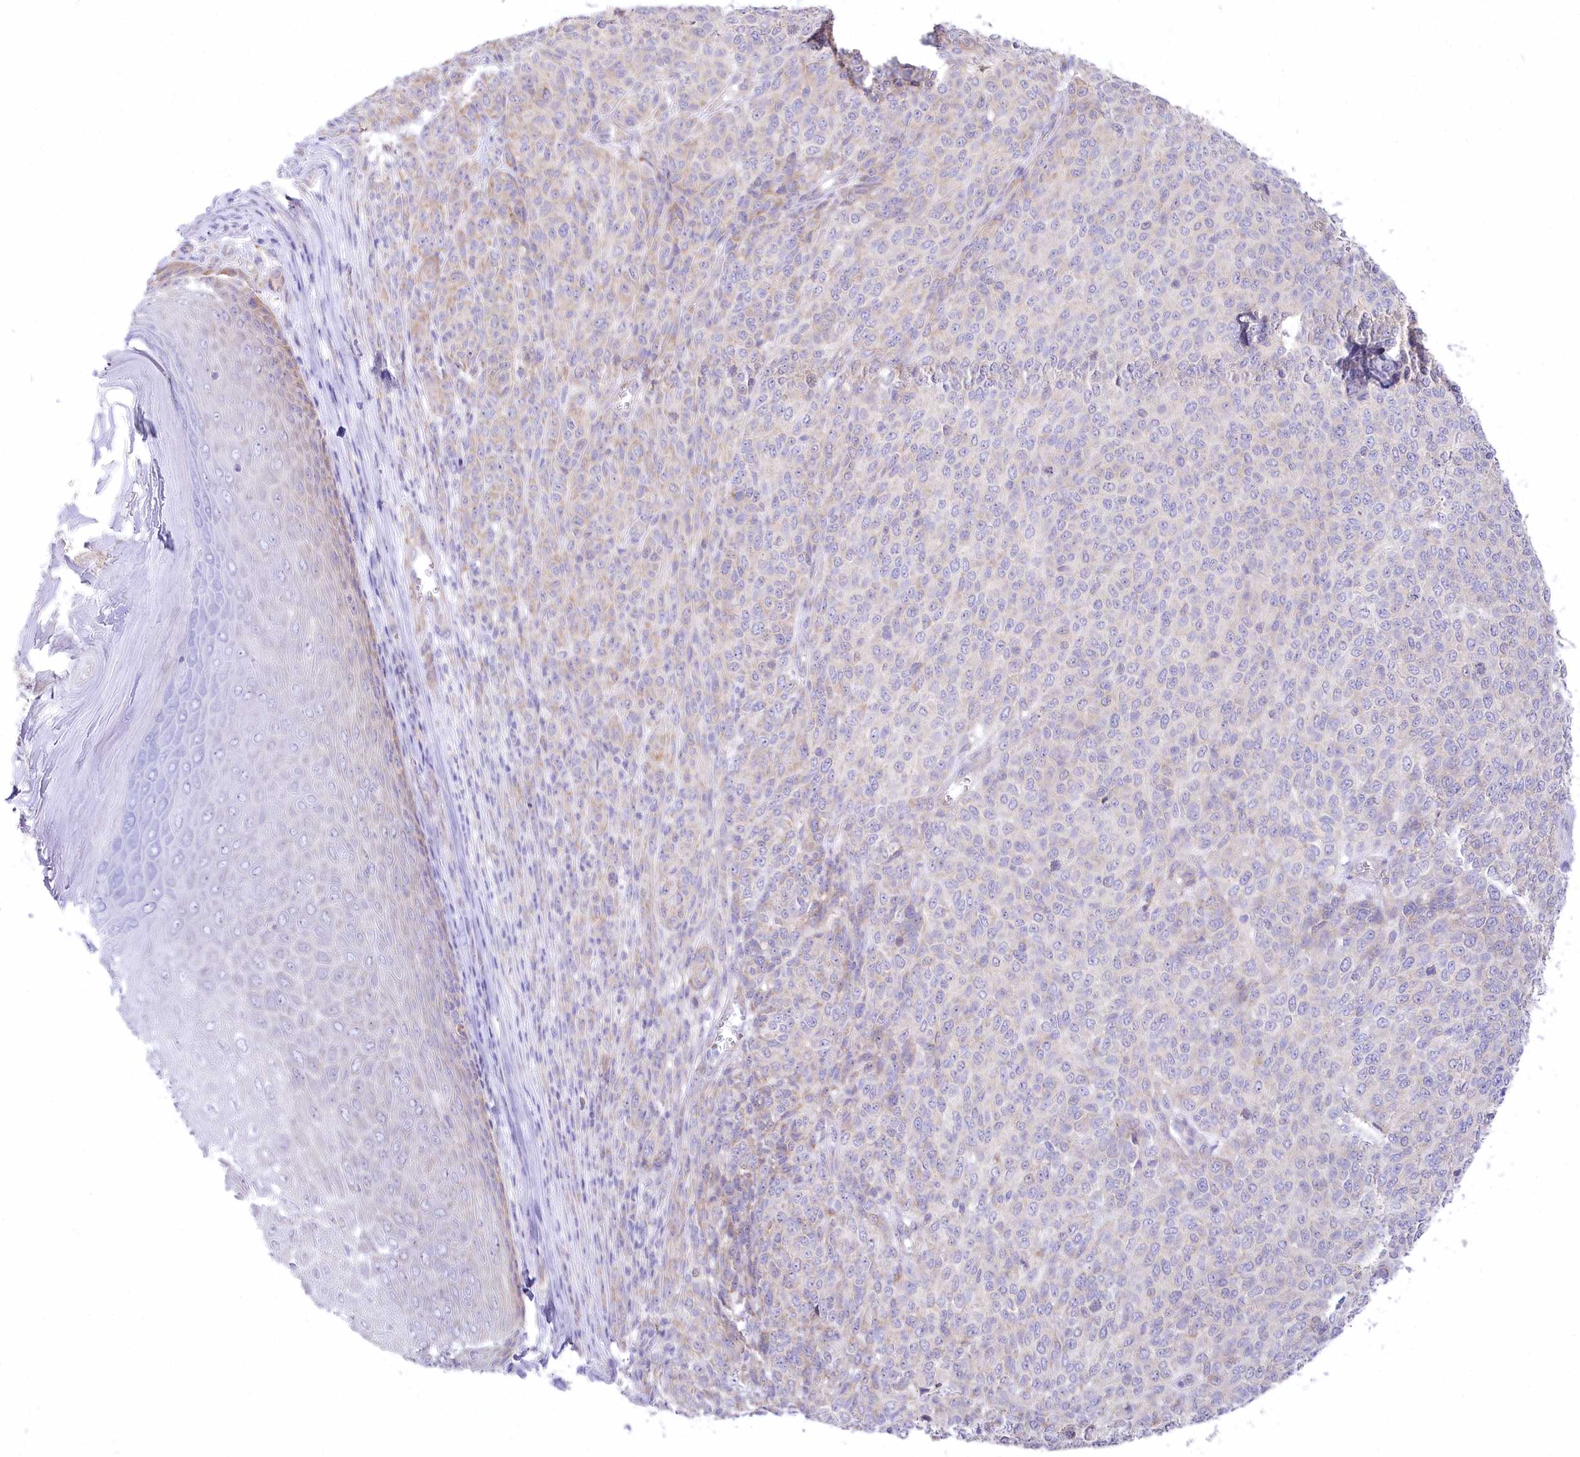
{"staining": {"intensity": "weak", "quantity": "<25%", "location": "cytoplasmic/membranous"}, "tissue": "melanoma", "cell_type": "Tumor cells", "image_type": "cancer", "snomed": [{"axis": "morphology", "description": "Malignant melanoma, NOS"}, {"axis": "topography", "description": "Skin"}], "caption": "There is no significant positivity in tumor cells of malignant melanoma. (DAB IHC with hematoxylin counter stain).", "gene": "MYOZ1", "patient": {"sex": "male", "age": 49}}